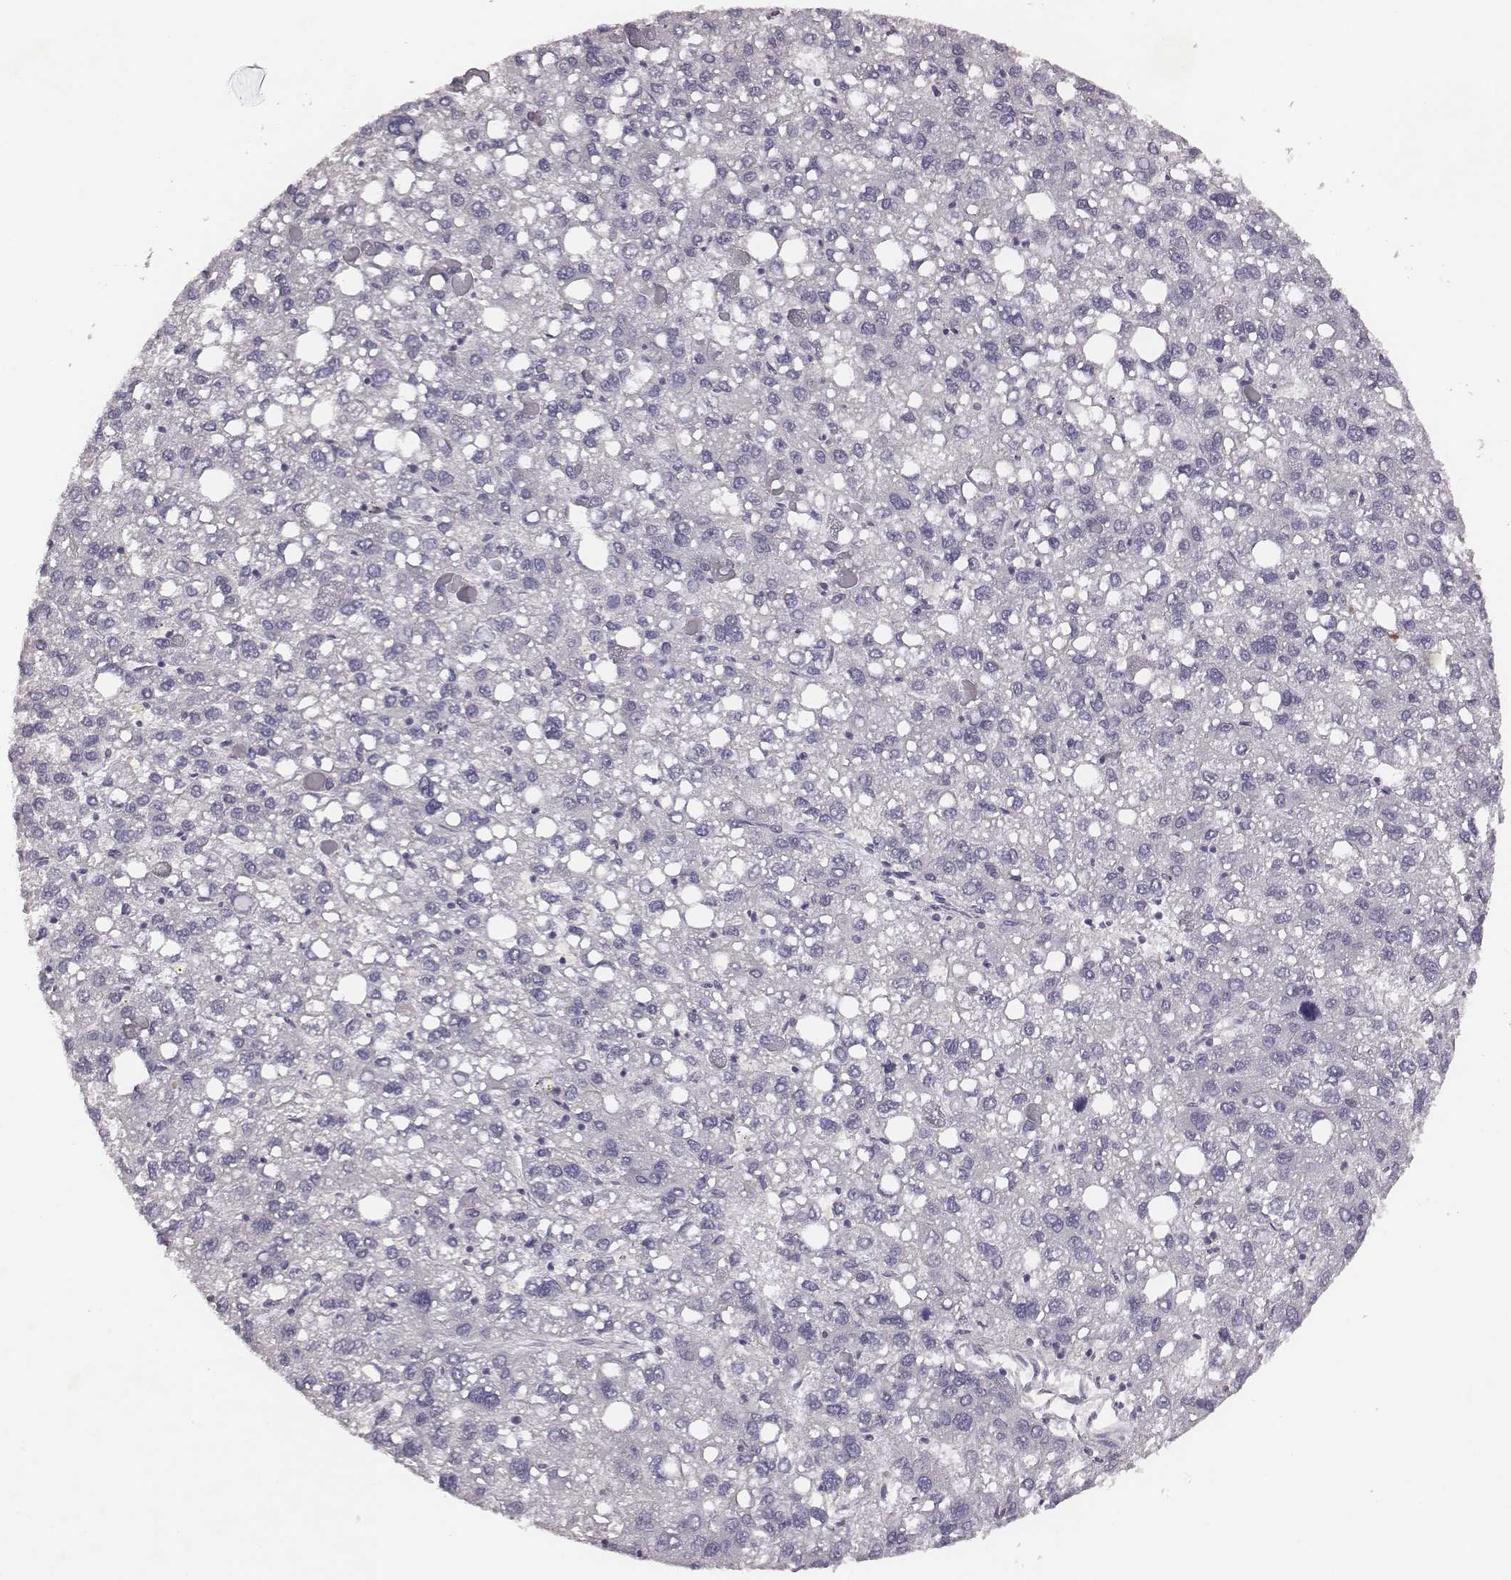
{"staining": {"intensity": "negative", "quantity": "none", "location": "none"}, "tissue": "liver cancer", "cell_type": "Tumor cells", "image_type": "cancer", "snomed": [{"axis": "morphology", "description": "Carcinoma, Hepatocellular, NOS"}, {"axis": "topography", "description": "Liver"}], "caption": "A photomicrograph of liver cancer stained for a protein demonstrates no brown staining in tumor cells. (DAB immunohistochemistry visualized using brightfield microscopy, high magnification).", "gene": "SCARF1", "patient": {"sex": "female", "age": 82}}